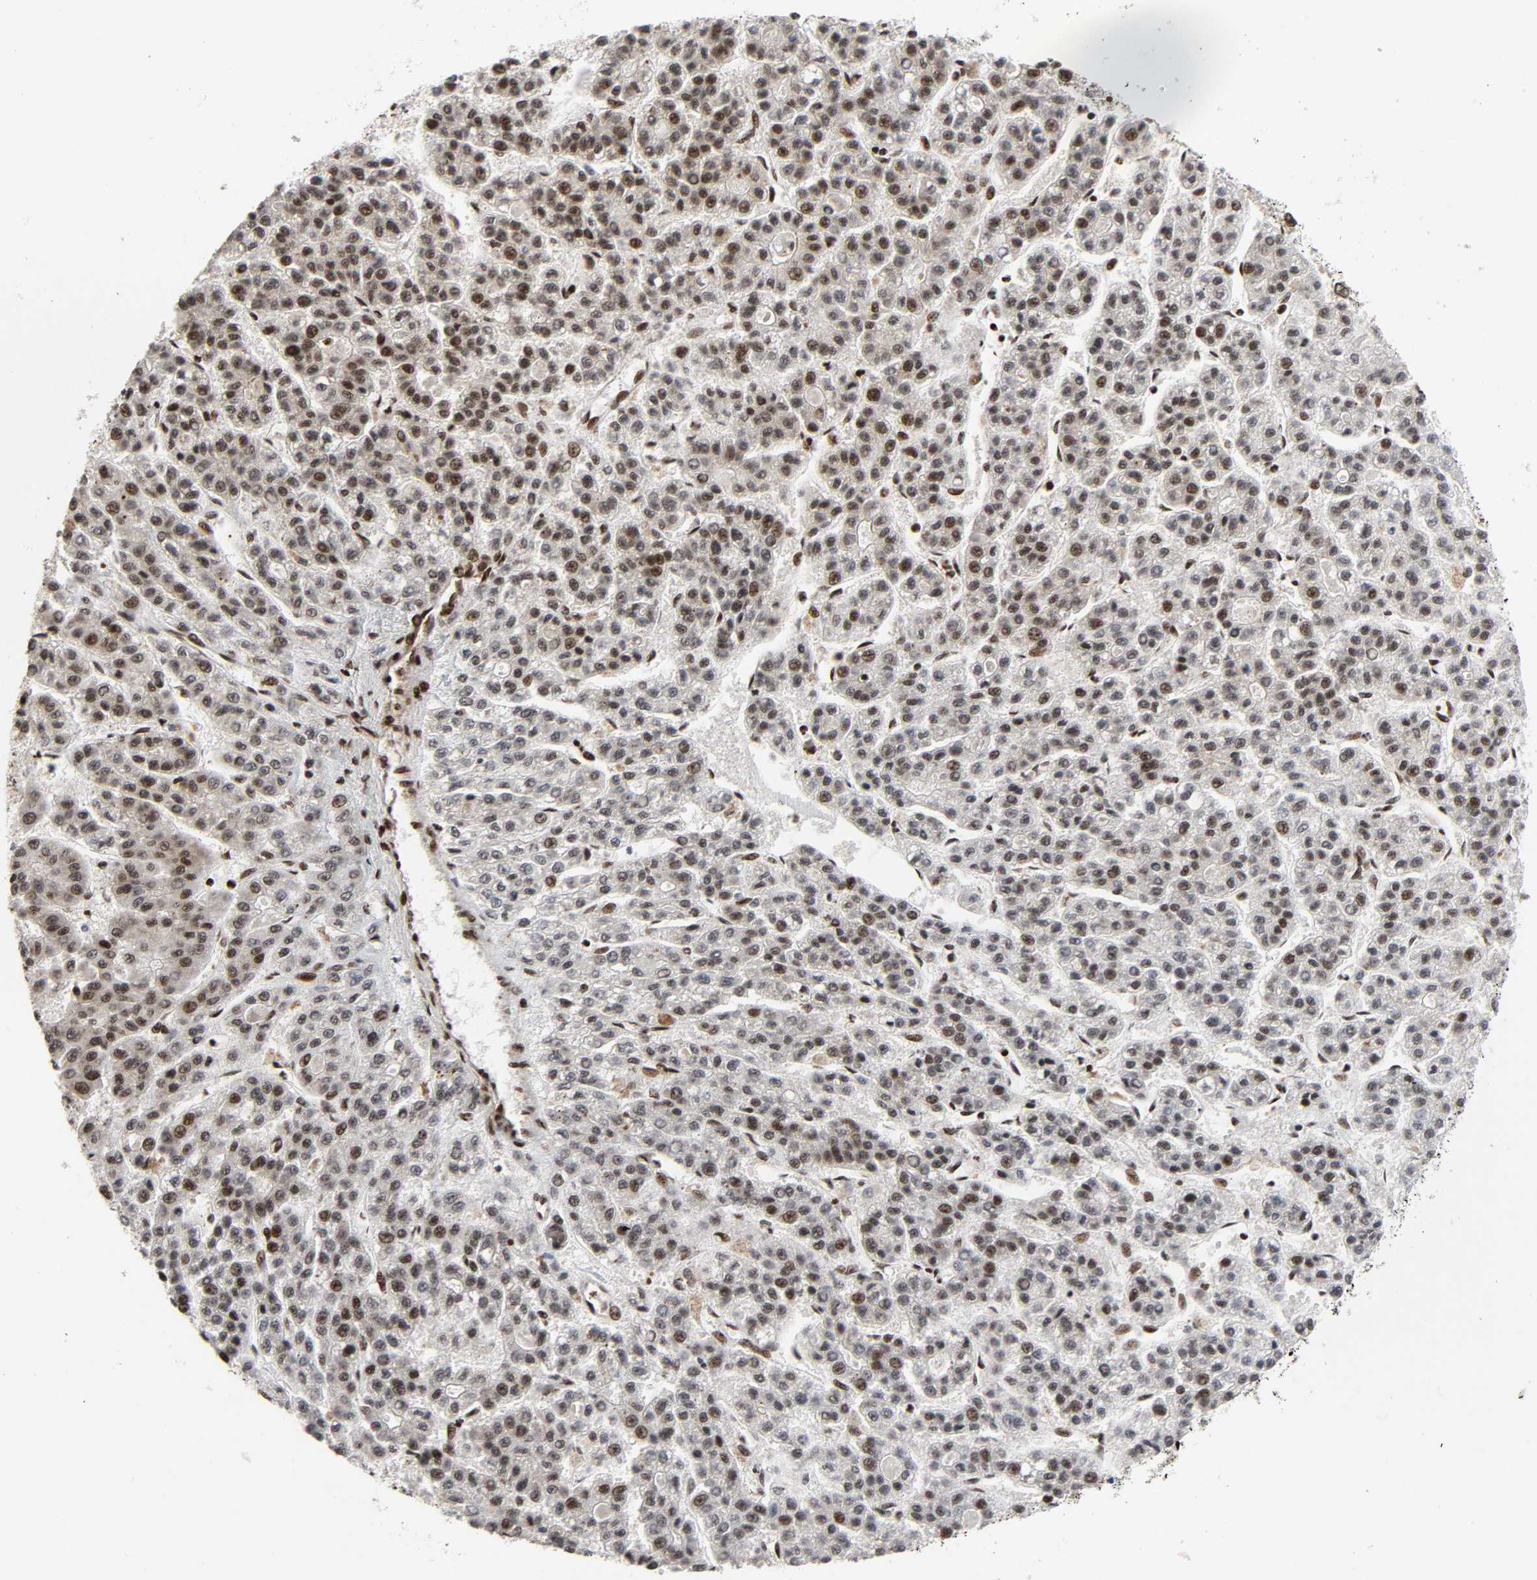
{"staining": {"intensity": "strong", "quantity": ">75%", "location": "nuclear"}, "tissue": "liver cancer", "cell_type": "Tumor cells", "image_type": "cancer", "snomed": [{"axis": "morphology", "description": "Carcinoma, Hepatocellular, NOS"}, {"axis": "topography", "description": "Liver"}], "caption": "The immunohistochemical stain highlights strong nuclear positivity in tumor cells of liver cancer (hepatocellular carcinoma) tissue.", "gene": "NFYB", "patient": {"sex": "male", "age": 70}}